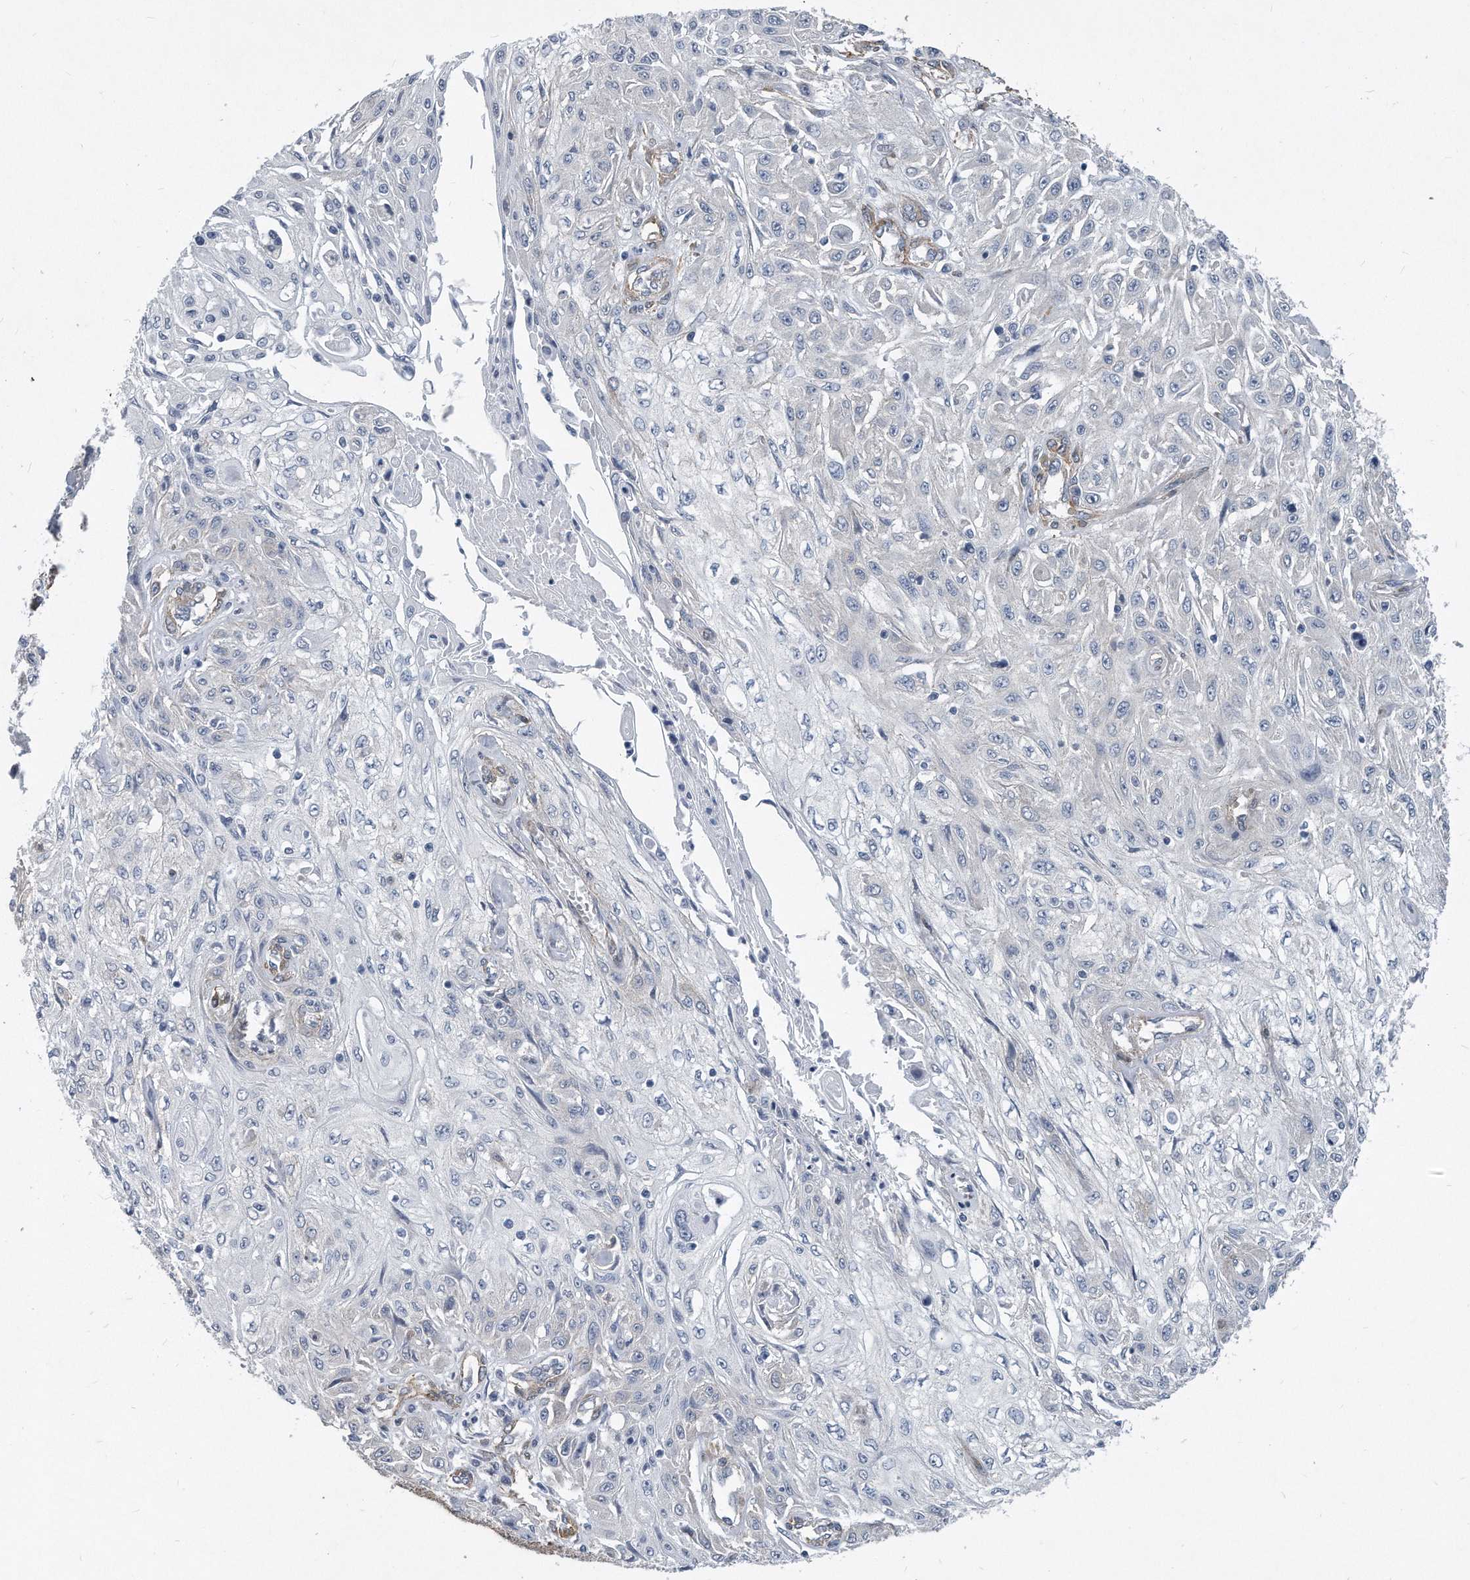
{"staining": {"intensity": "negative", "quantity": "none", "location": "none"}, "tissue": "skin cancer", "cell_type": "Tumor cells", "image_type": "cancer", "snomed": [{"axis": "morphology", "description": "Squamous cell carcinoma, NOS"}, {"axis": "morphology", "description": "Squamous cell carcinoma, metastatic, NOS"}, {"axis": "topography", "description": "Skin"}, {"axis": "topography", "description": "Lymph node"}], "caption": "Skin cancer (metastatic squamous cell carcinoma) was stained to show a protein in brown. There is no significant positivity in tumor cells.", "gene": "EIF2B4", "patient": {"sex": "male", "age": 75}}